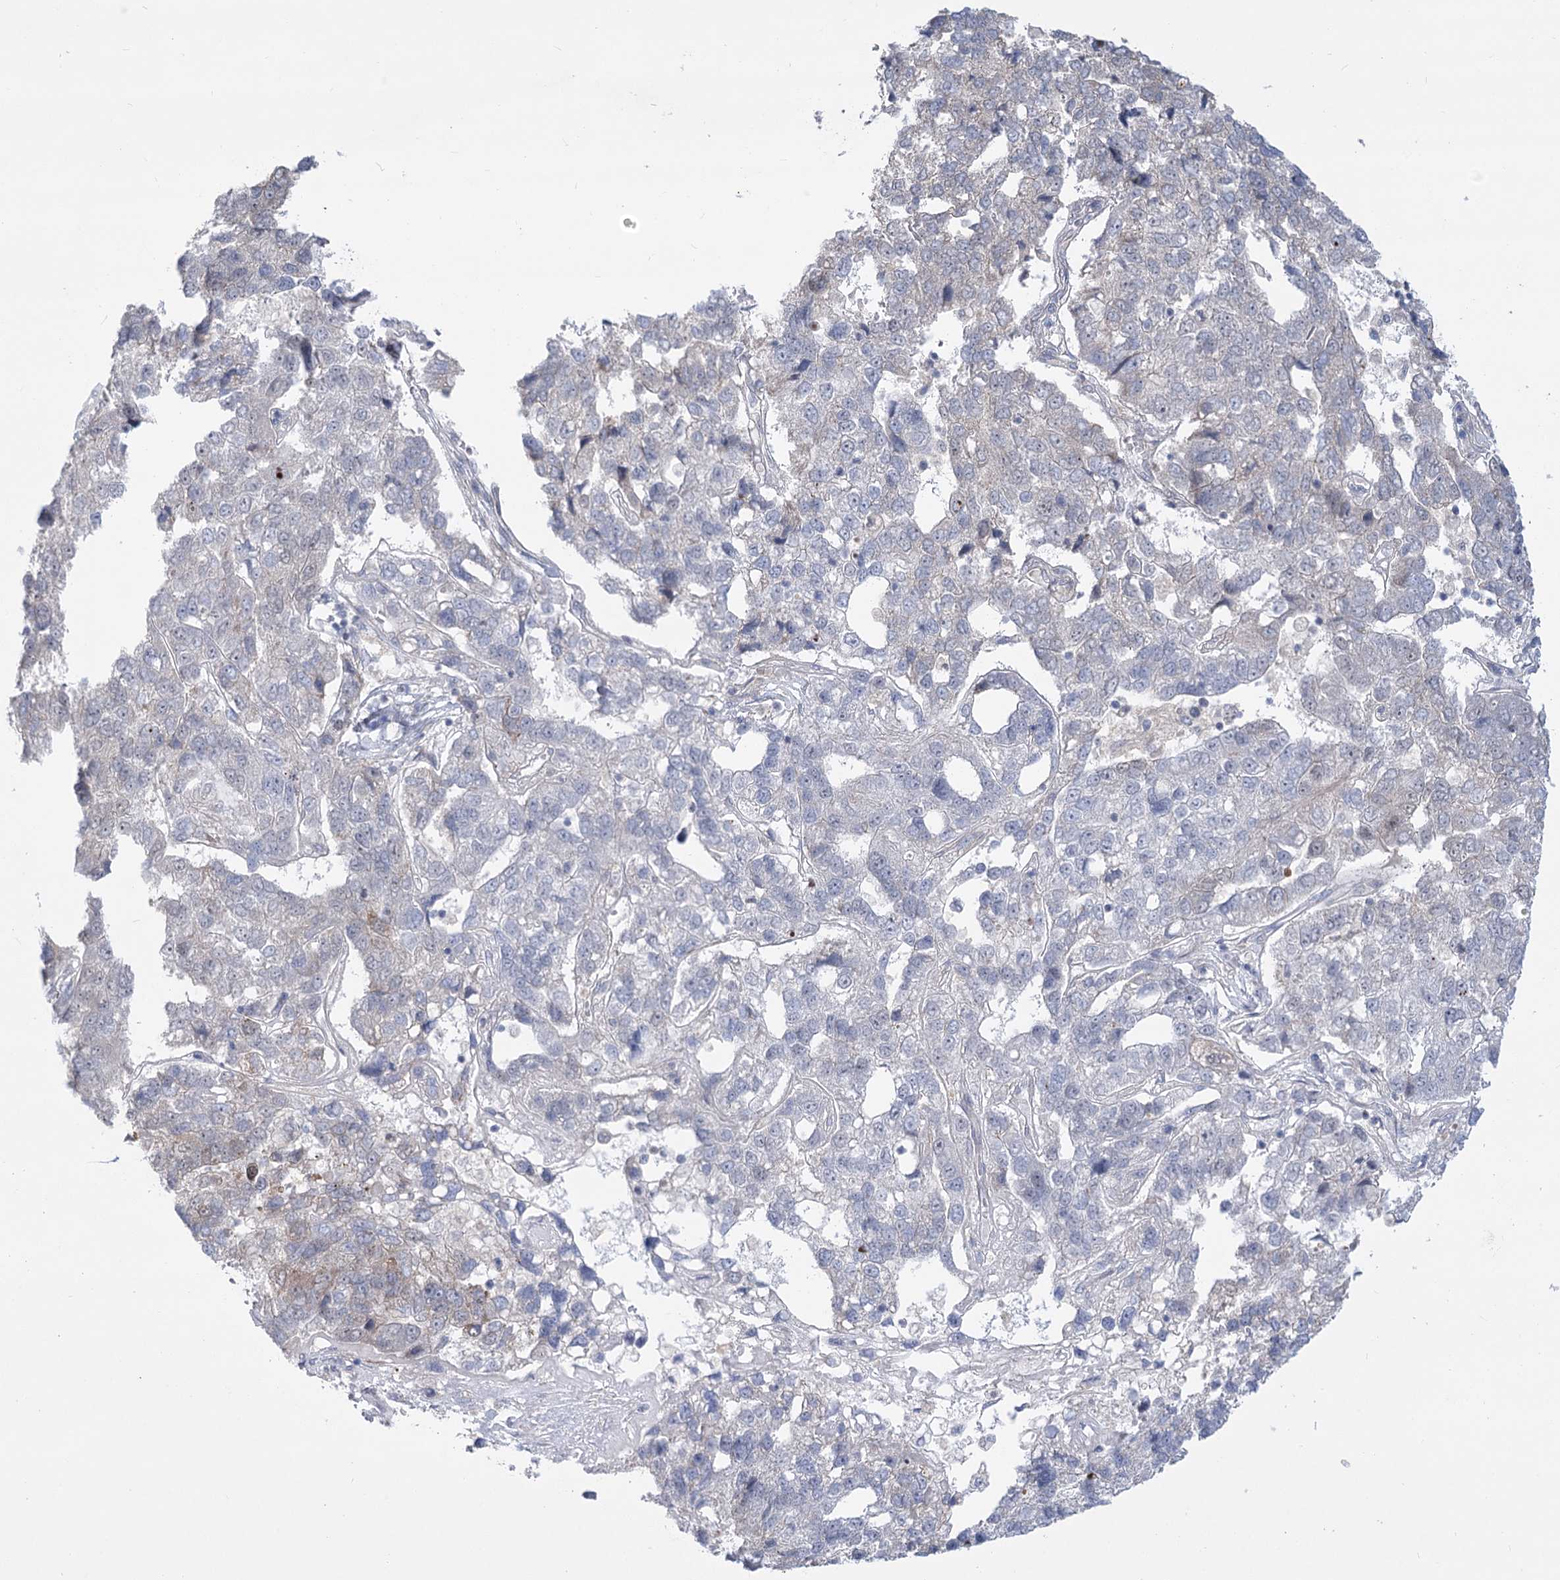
{"staining": {"intensity": "weak", "quantity": "25%-75%", "location": "cytoplasmic/membranous"}, "tissue": "pancreatic cancer", "cell_type": "Tumor cells", "image_type": "cancer", "snomed": [{"axis": "morphology", "description": "Adenocarcinoma, NOS"}, {"axis": "topography", "description": "Pancreas"}], "caption": "Adenocarcinoma (pancreatic) stained with immunohistochemistry (IHC) demonstrates weak cytoplasmic/membranous expression in approximately 25%-75% of tumor cells.", "gene": "ARSI", "patient": {"sex": "female", "age": 61}}